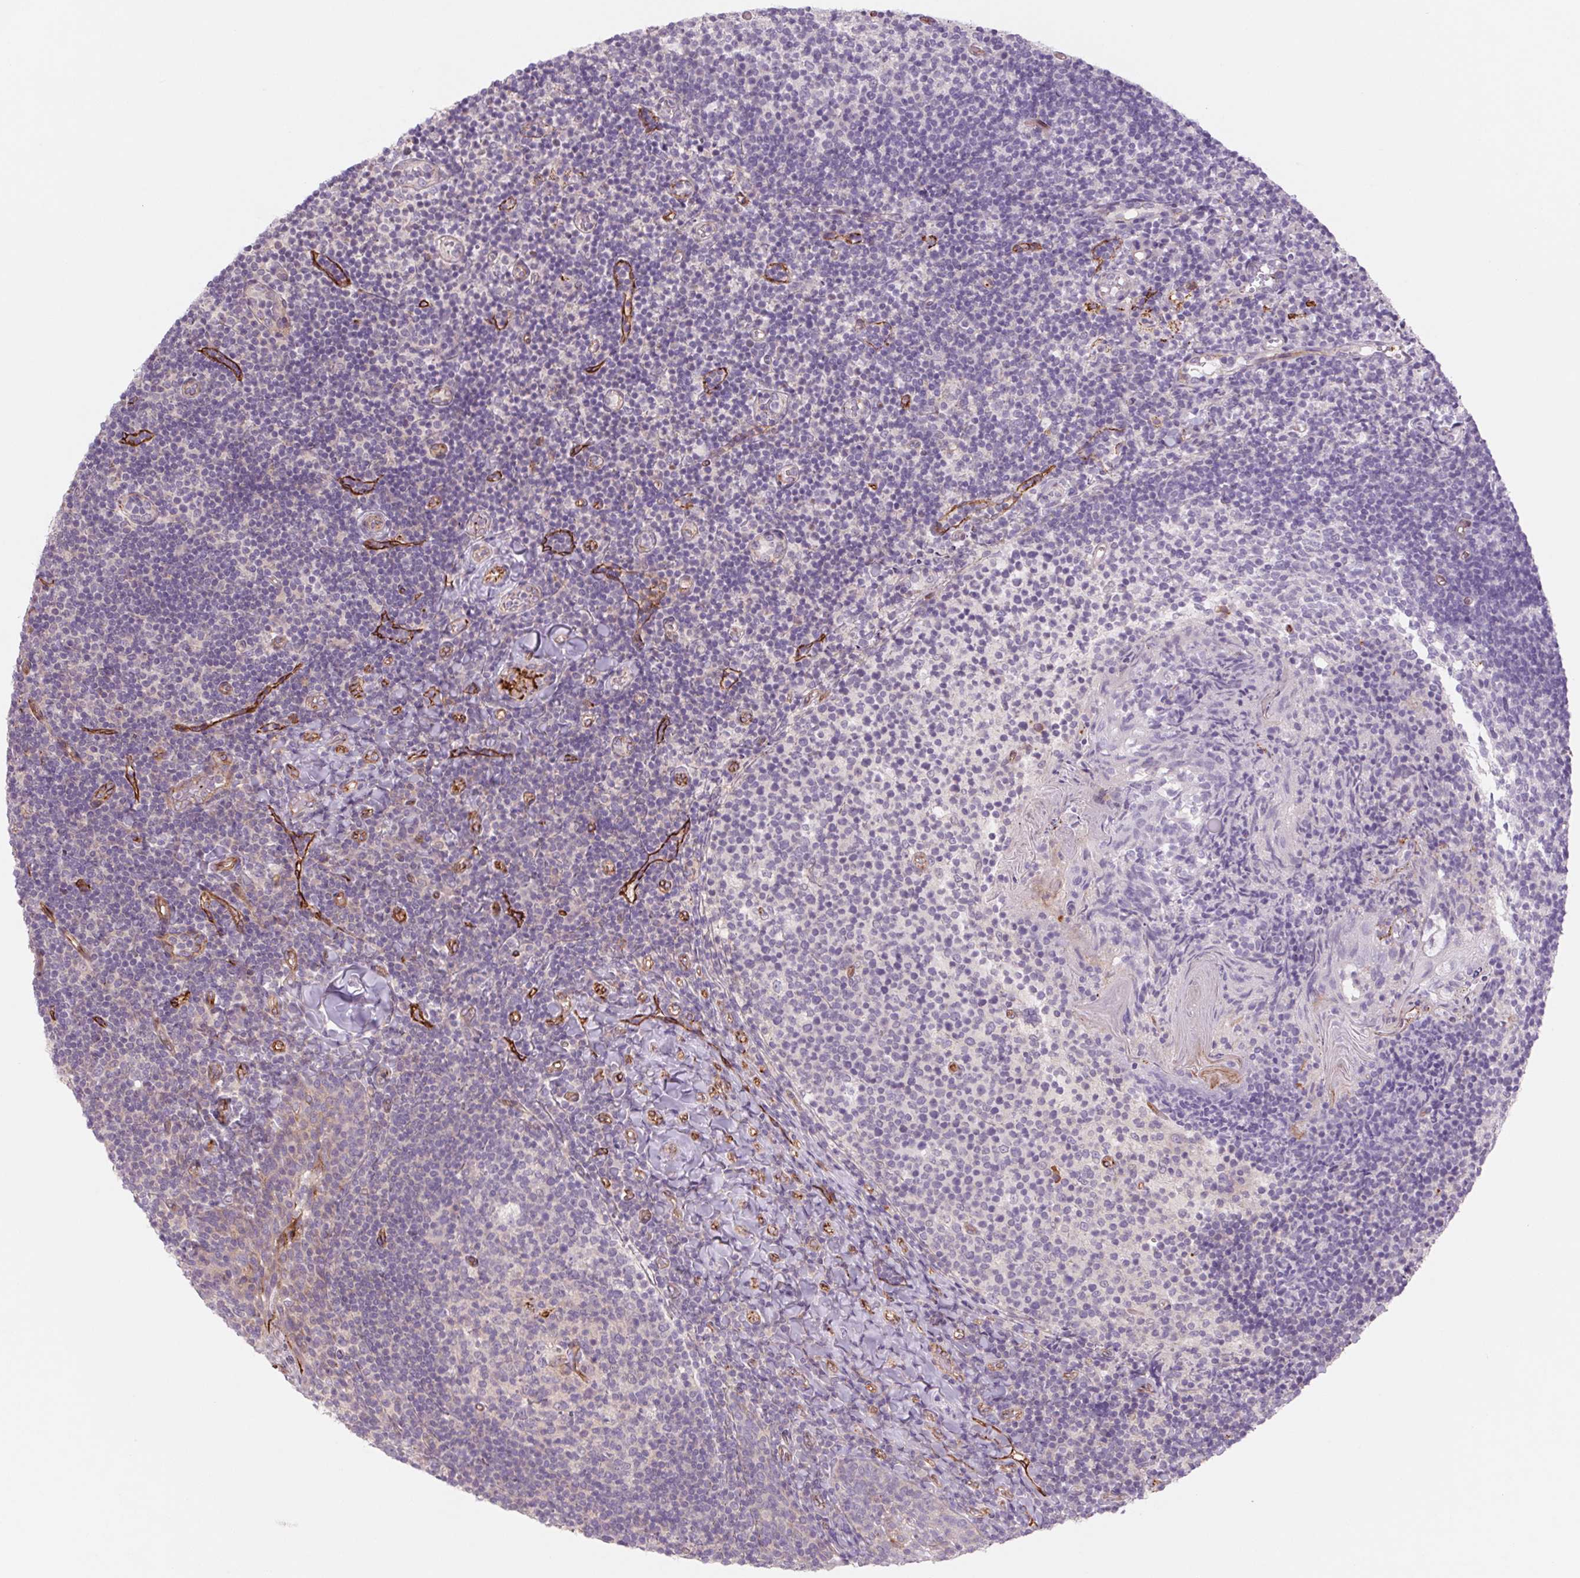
{"staining": {"intensity": "moderate", "quantity": "<25%", "location": "cytoplasmic/membranous"}, "tissue": "tonsil", "cell_type": "Germinal center cells", "image_type": "normal", "snomed": [{"axis": "morphology", "description": "Normal tissue, NOS"}, {"axis": "topography", "description": "Tonsil"}], "caption": "This photomicrograph demonstrates IHC staining of unremarkable tonsil, with low moderate cytoplasmic/membranous expression in about <25% of germinal center cells.", "gene": "MS4A13", "patient": {"sex": "female", "age": 10}}